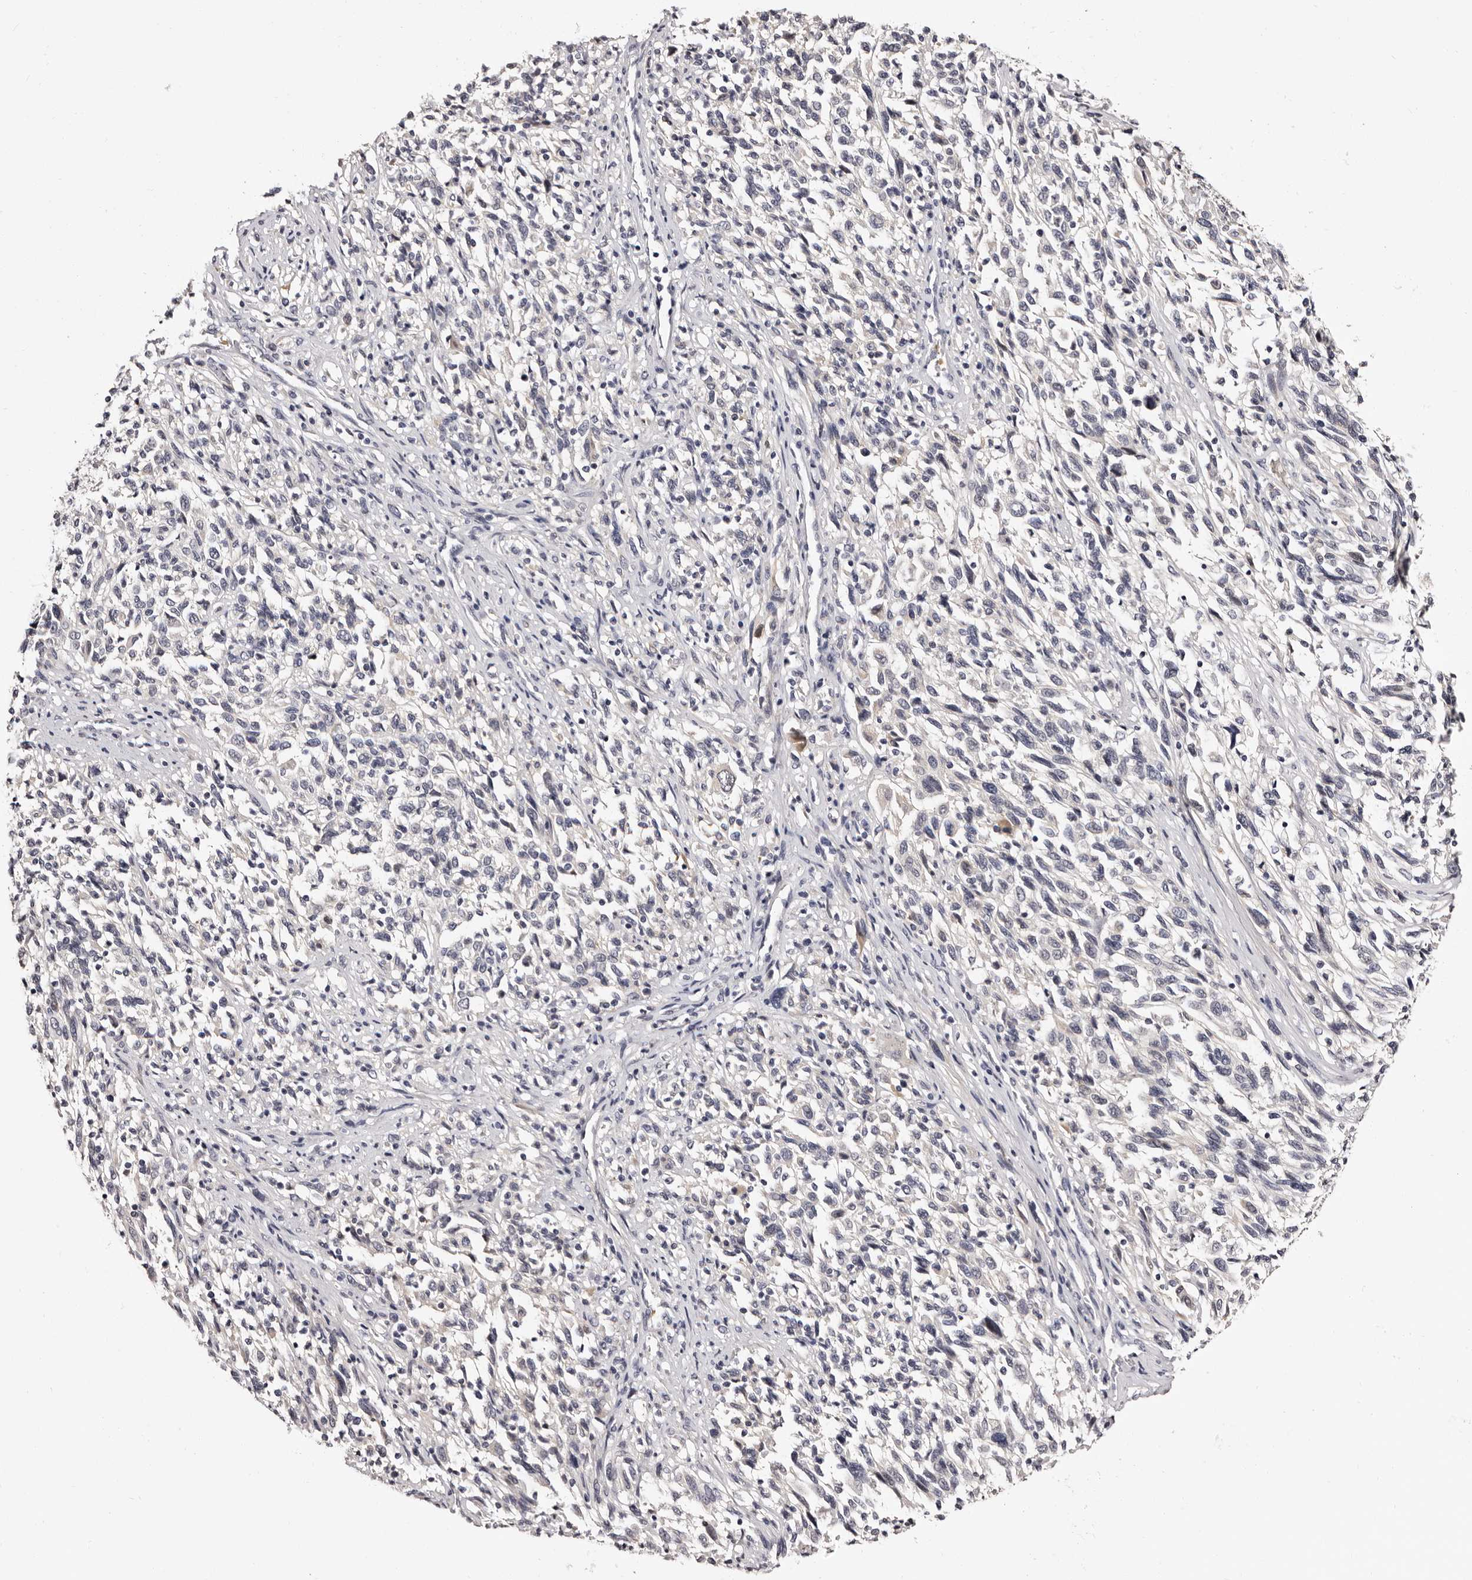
{"staining": {"intensity": "negative", "quantity": "none", "location": "none"}, "tissue": "melanoma", "cell_type": "Tumor cells", "image_type": "cancer", "snomed": [{"axis": "morphology", "description": "Malignant melanoma, Metastatic site"}, {"axis": "topography", "description": "Lymph node"}], "caption": "Immunohistochemistry (IHC) of melanoma shows no positivity in tumor cells.", "gene": "BPGM", "patient": {"sex": "male", "age": 61}}